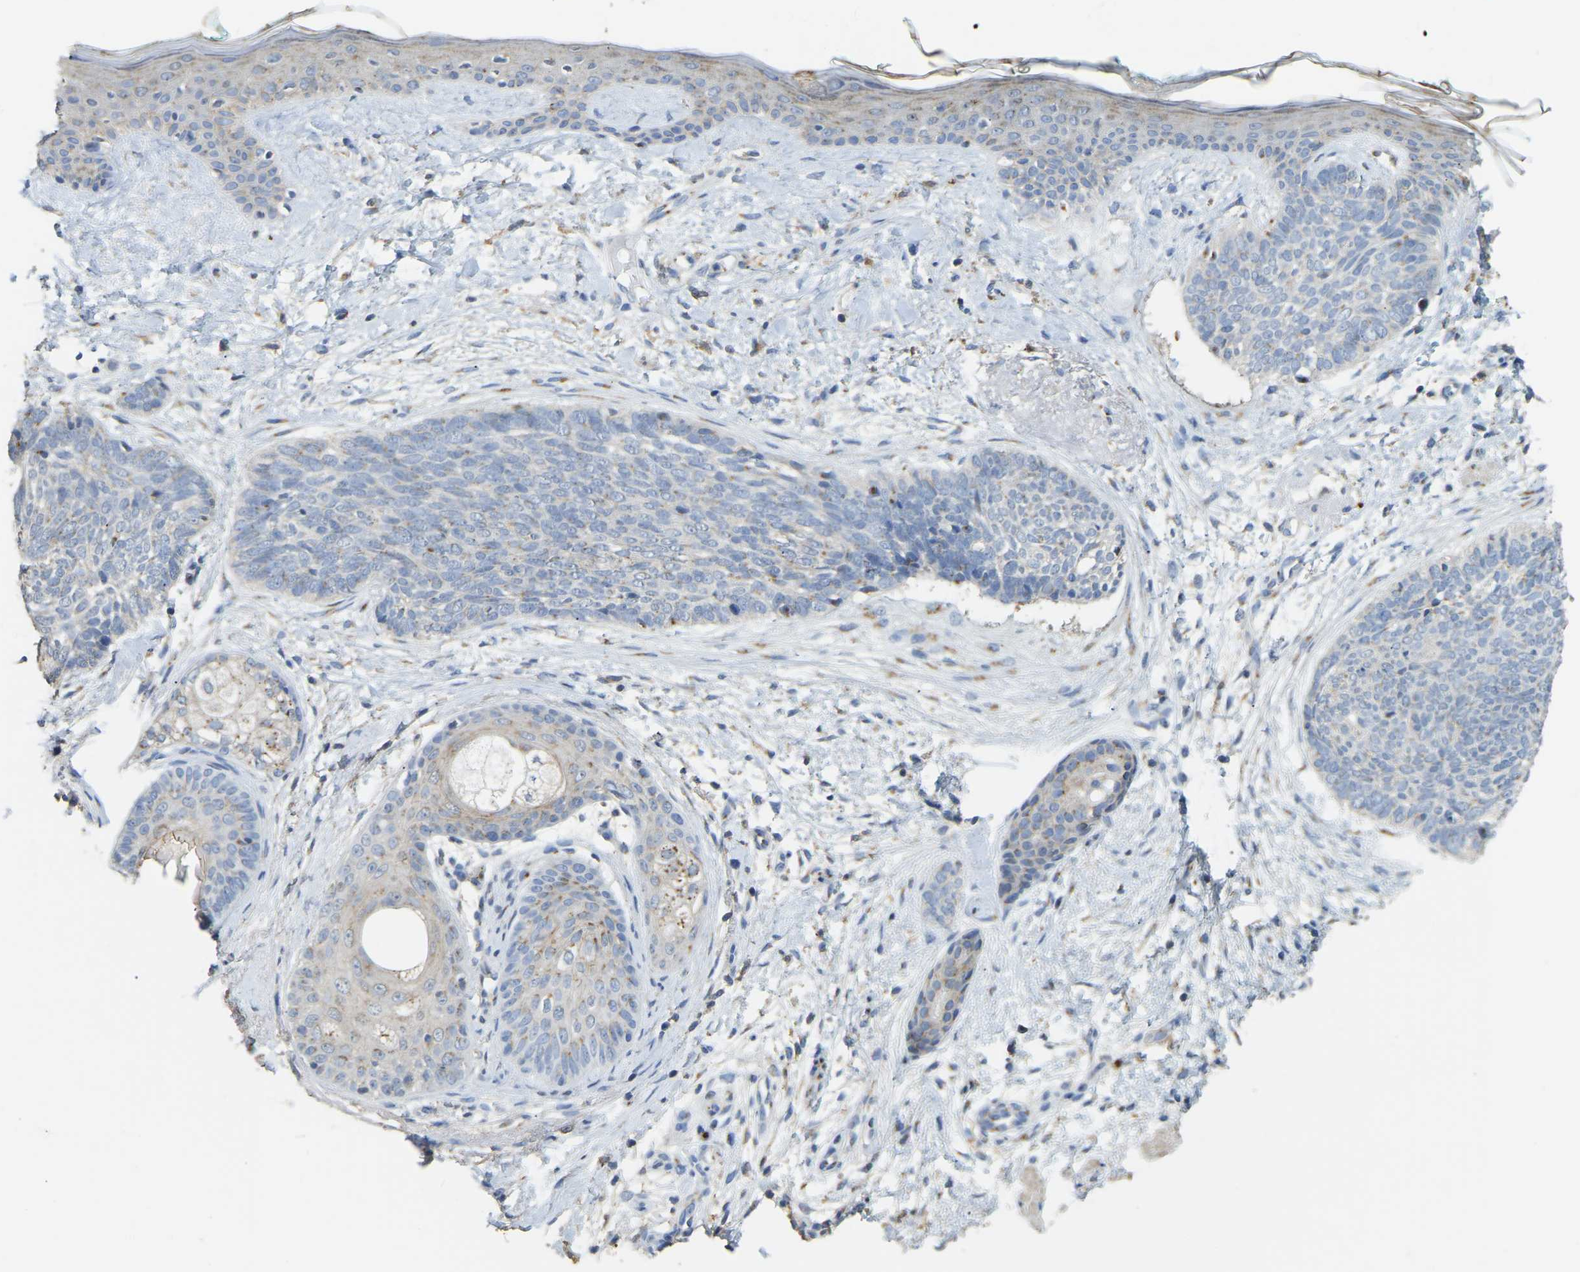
{"staining": {"intensity": "weak", "quantity": "<25%", "location": "cytoplasmic/membranous"}, "tissue": "skin cancer", "cell_type": "Tumor cells", "image_type": "cancer", "snomed": [{"axis": "morphology", "description": "Basal cell carcinoma"}, {"axis": "topography", "description": "Skin"}], "caption": "An image of human skin cancer (basal cell carcinoma) is negative for staining in tumor cells.", "gene": "FAM174A", "patient": {"sex": "female", "age": 84}}